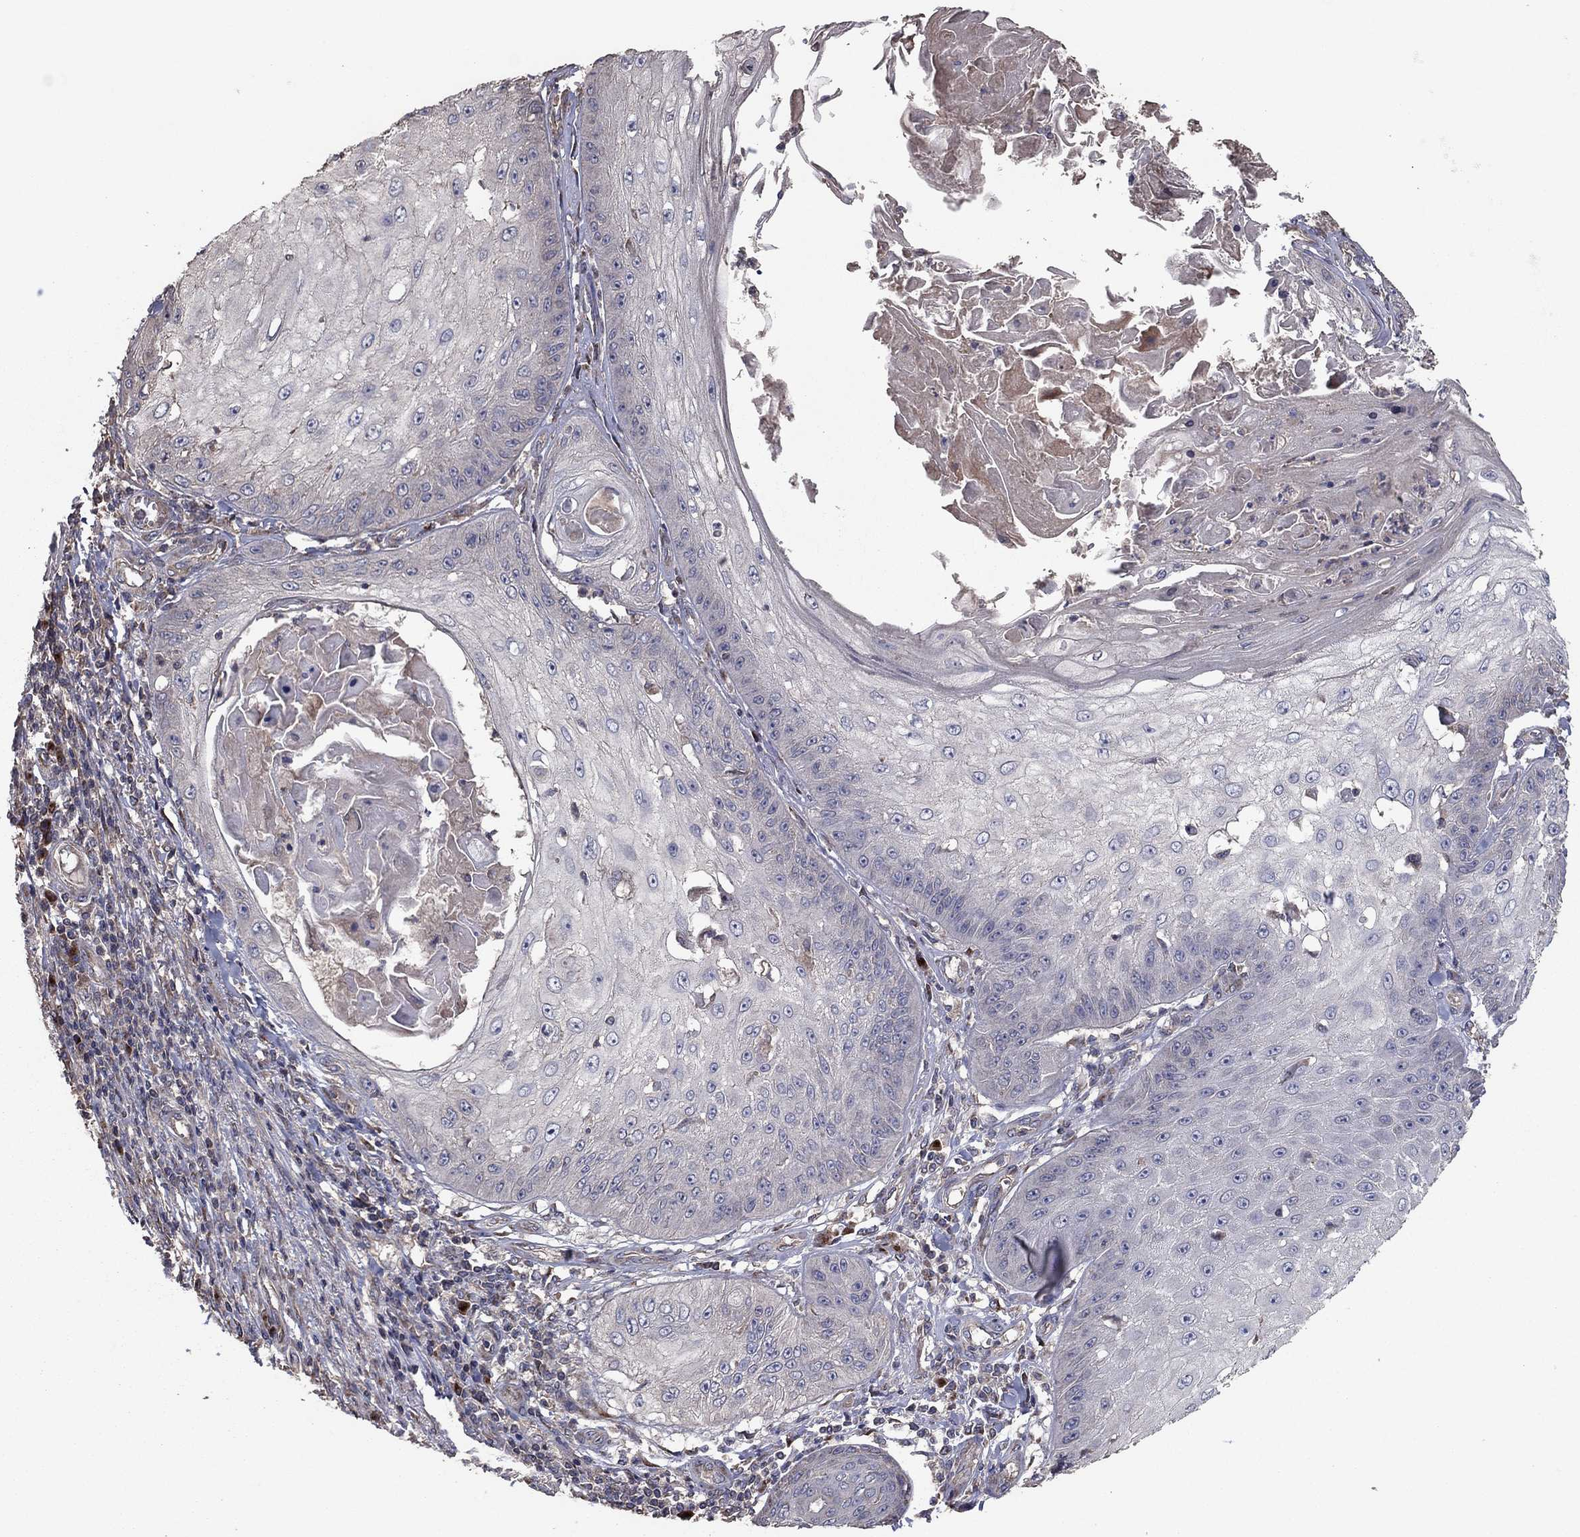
{"staining": {"intensity": "negative", "quantity": "none", "location": "none"}, "tissue": "skin cancer", "cell_type": "Tumor cells", "image_type": "cancer", "snomed": [{"axis": "morphology", "description": "Squamous cell carcinoma, NOS"}, {"axis": "topography", "description": "Skin"}], "caption": "Skin cancer stained for a protein using immunohistochemistry shows no expression tumor cells.", "gene": "FLT4", "patient": {"sex": "male", "age": 70}}